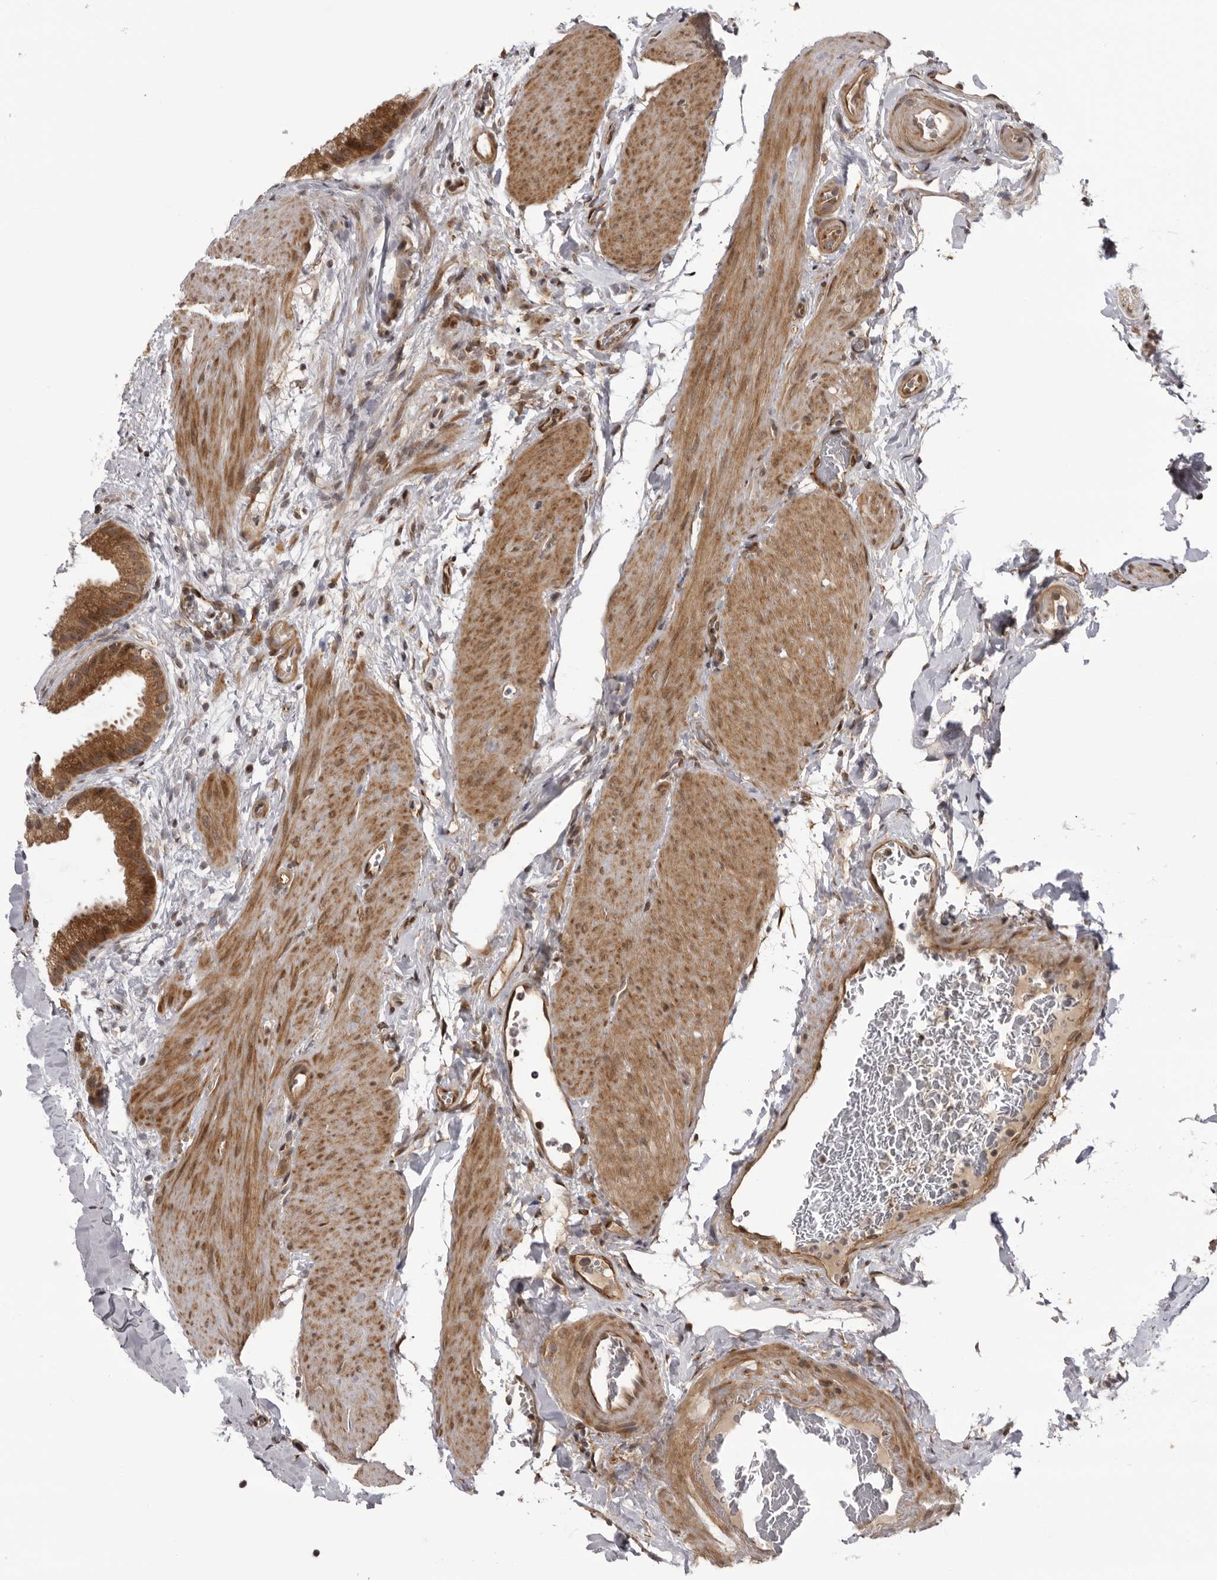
{"staining": {"intensity": "moderate", "quantity": ">75%", "location": "cytoplasmic/membranous"}, "tissue": "gallbladder", "cell_type": "Glandular cells", "image_type": "normal", "snomed": [{"axis": "morphology", "description": "Normal tissue, NOS"}, {"axis": "topography", "description": "Gallbladder"}], "caption": "Protein staining of normal gallbladder shows moderate cytoplasmic/membranous positivity in approximately >75% of glandular cells.", "gene": "DNAH14", "patient": {"sex": "female", "age": 64}}